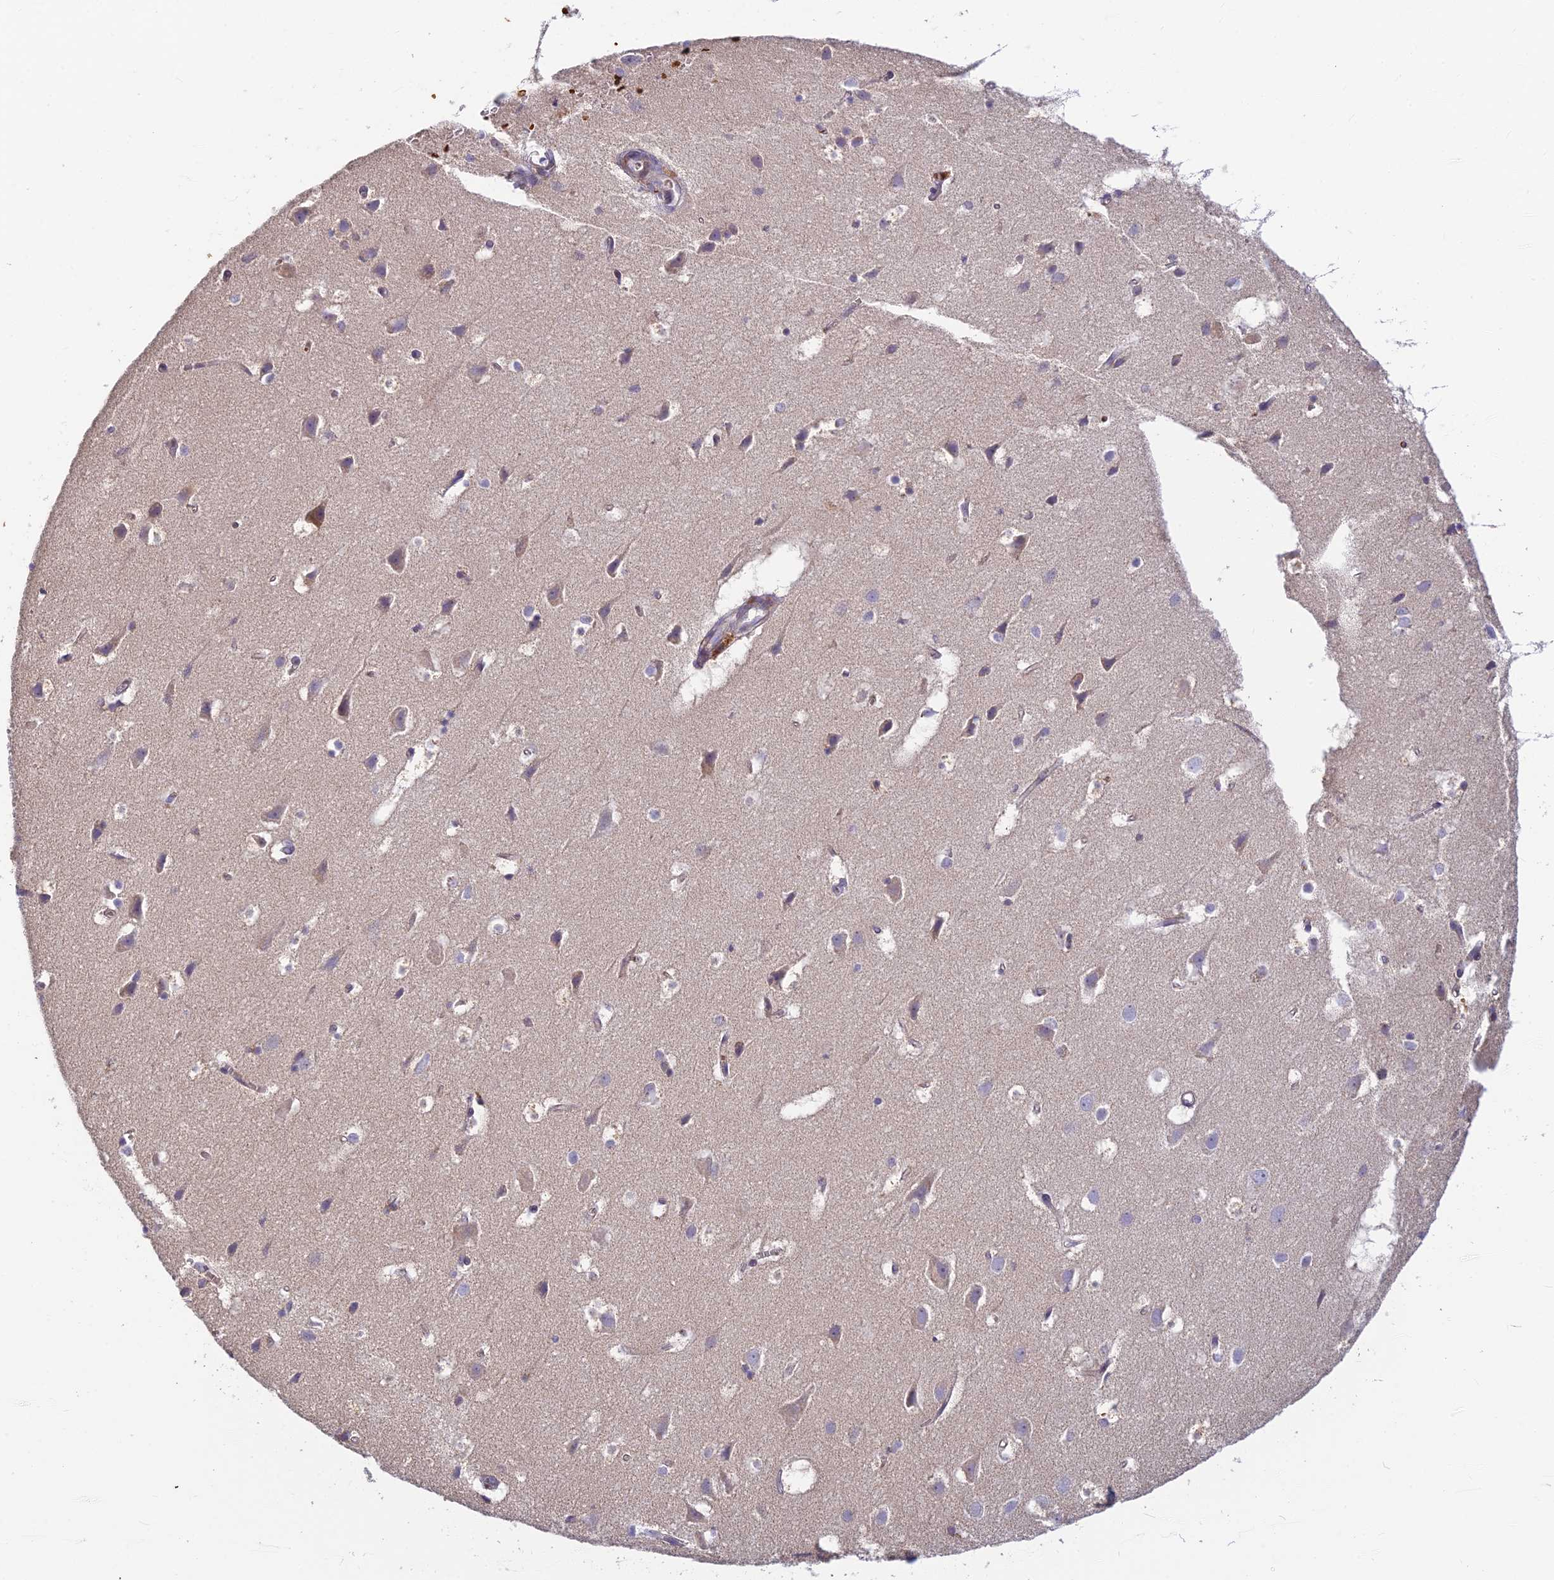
{"staining": {"intensity": "negative", "quantity": "none", "location": "none"}, "tissue": "cerebral cortex", "cell_type": "Endothelial cells", "image_type": "normal", "snomed": [{"axis": "morphology", "description": "Normal tissue, NOS"}, {"axis": "topography", "description": "Cerebral cortex"}], "caption": "Immunohistochemistry photomicrograph of benign human cerebral cortex stained for a protein (brown), which exhibits no positivity in endothelial cells.", "gene": "UFSP2", "patient": {"sex": "male", "age": 54}}